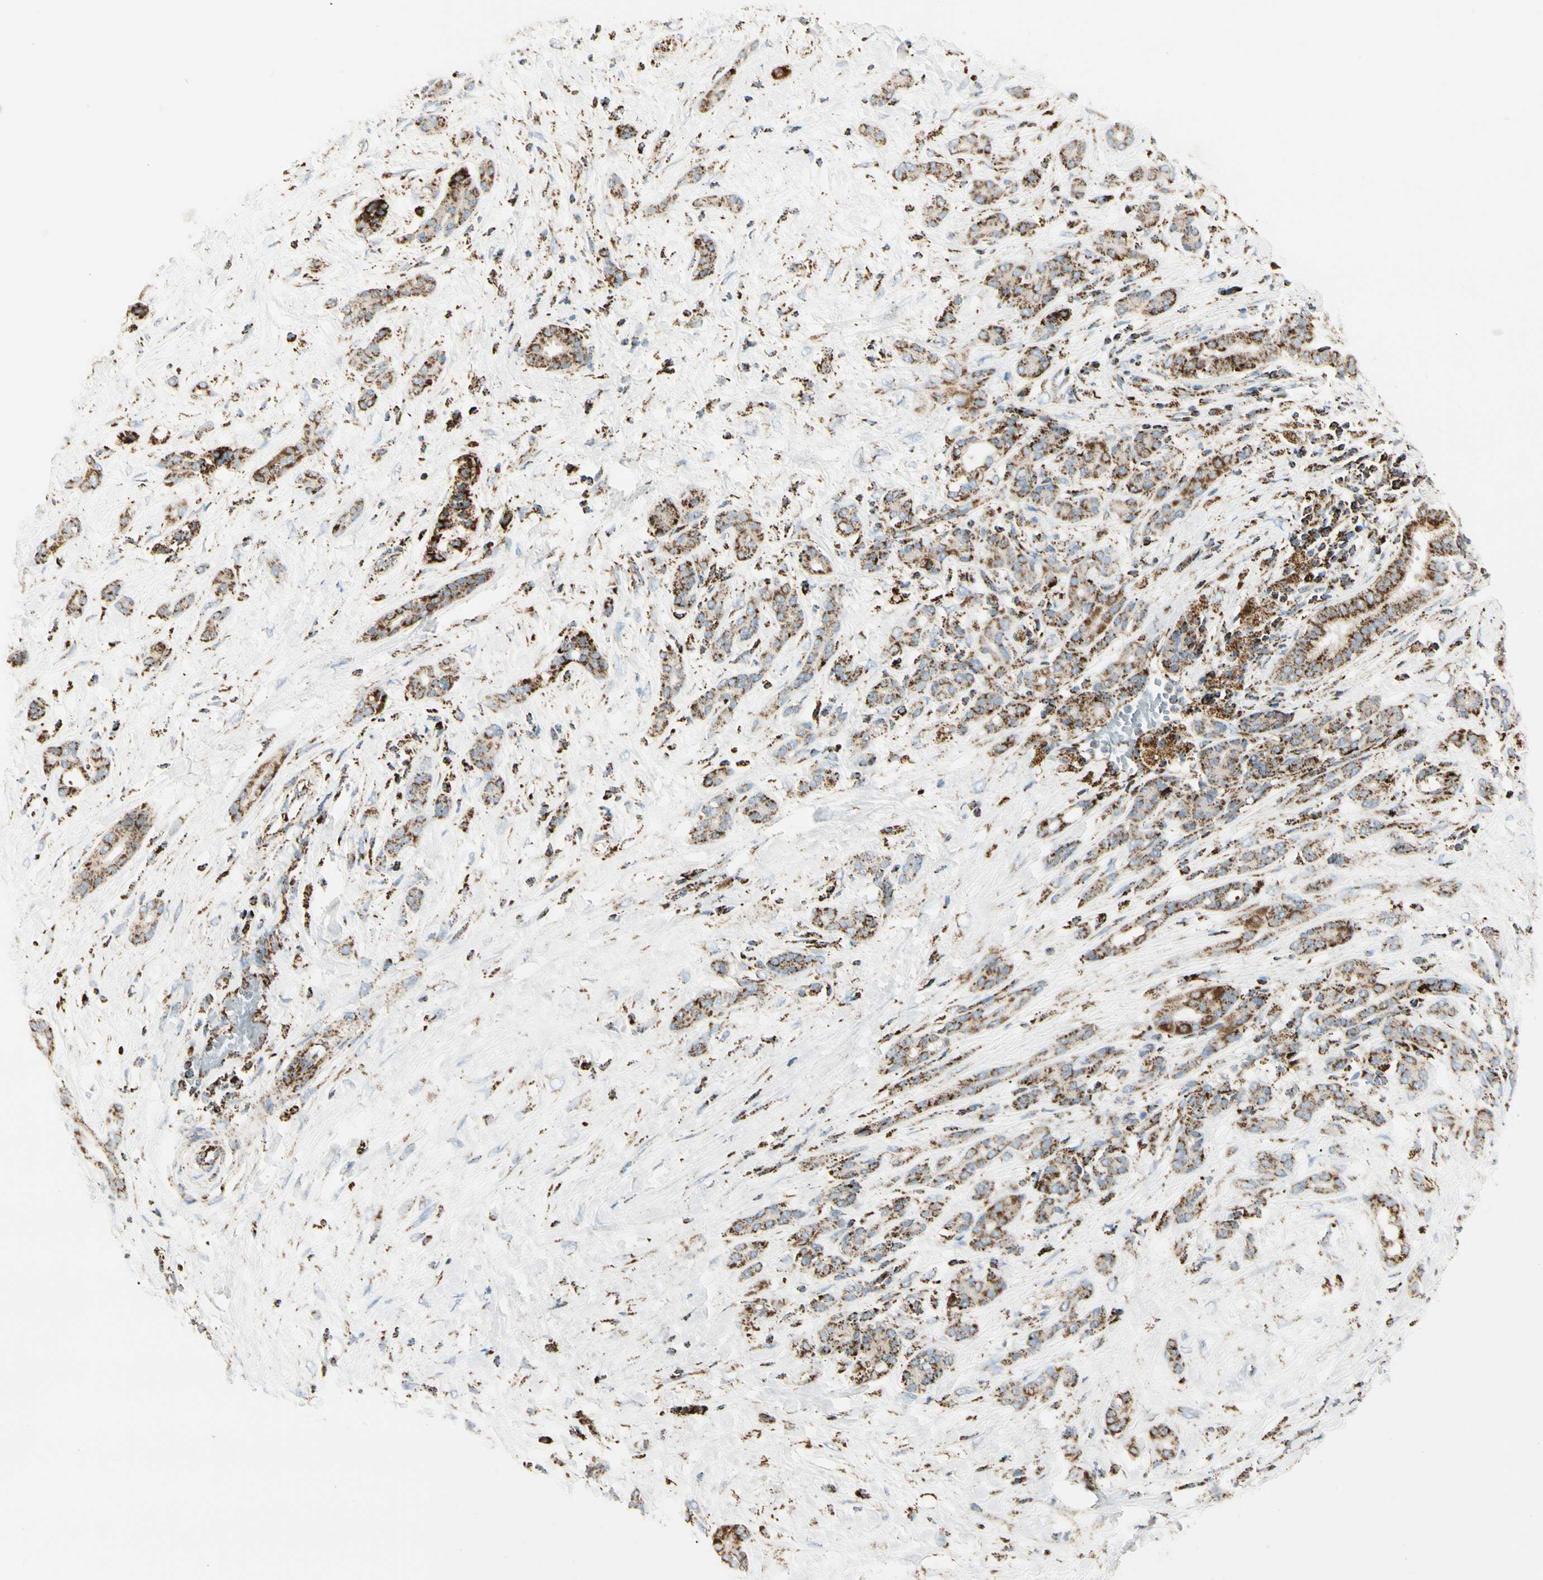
{"staining": {"intensity": "moderate", "quantity": ">75%", "location": "cytoplasmic/membranous"}, "tissue": "pancreatic cancer", "cell_type": "Tumor cells", "image_type": "cancer", "snomed": [{"axis": "morphology", "description": "Adenocarcinoma, NOS"}, {"axis": "topography", "description": "Pancreas"}], "caption": "Human adenocarcinoma (pancreatic) stained with a protein marker displays moderate staining in tumor cells.", "gene": "ME2", "patient": {"sex": "male", "age": 41}}